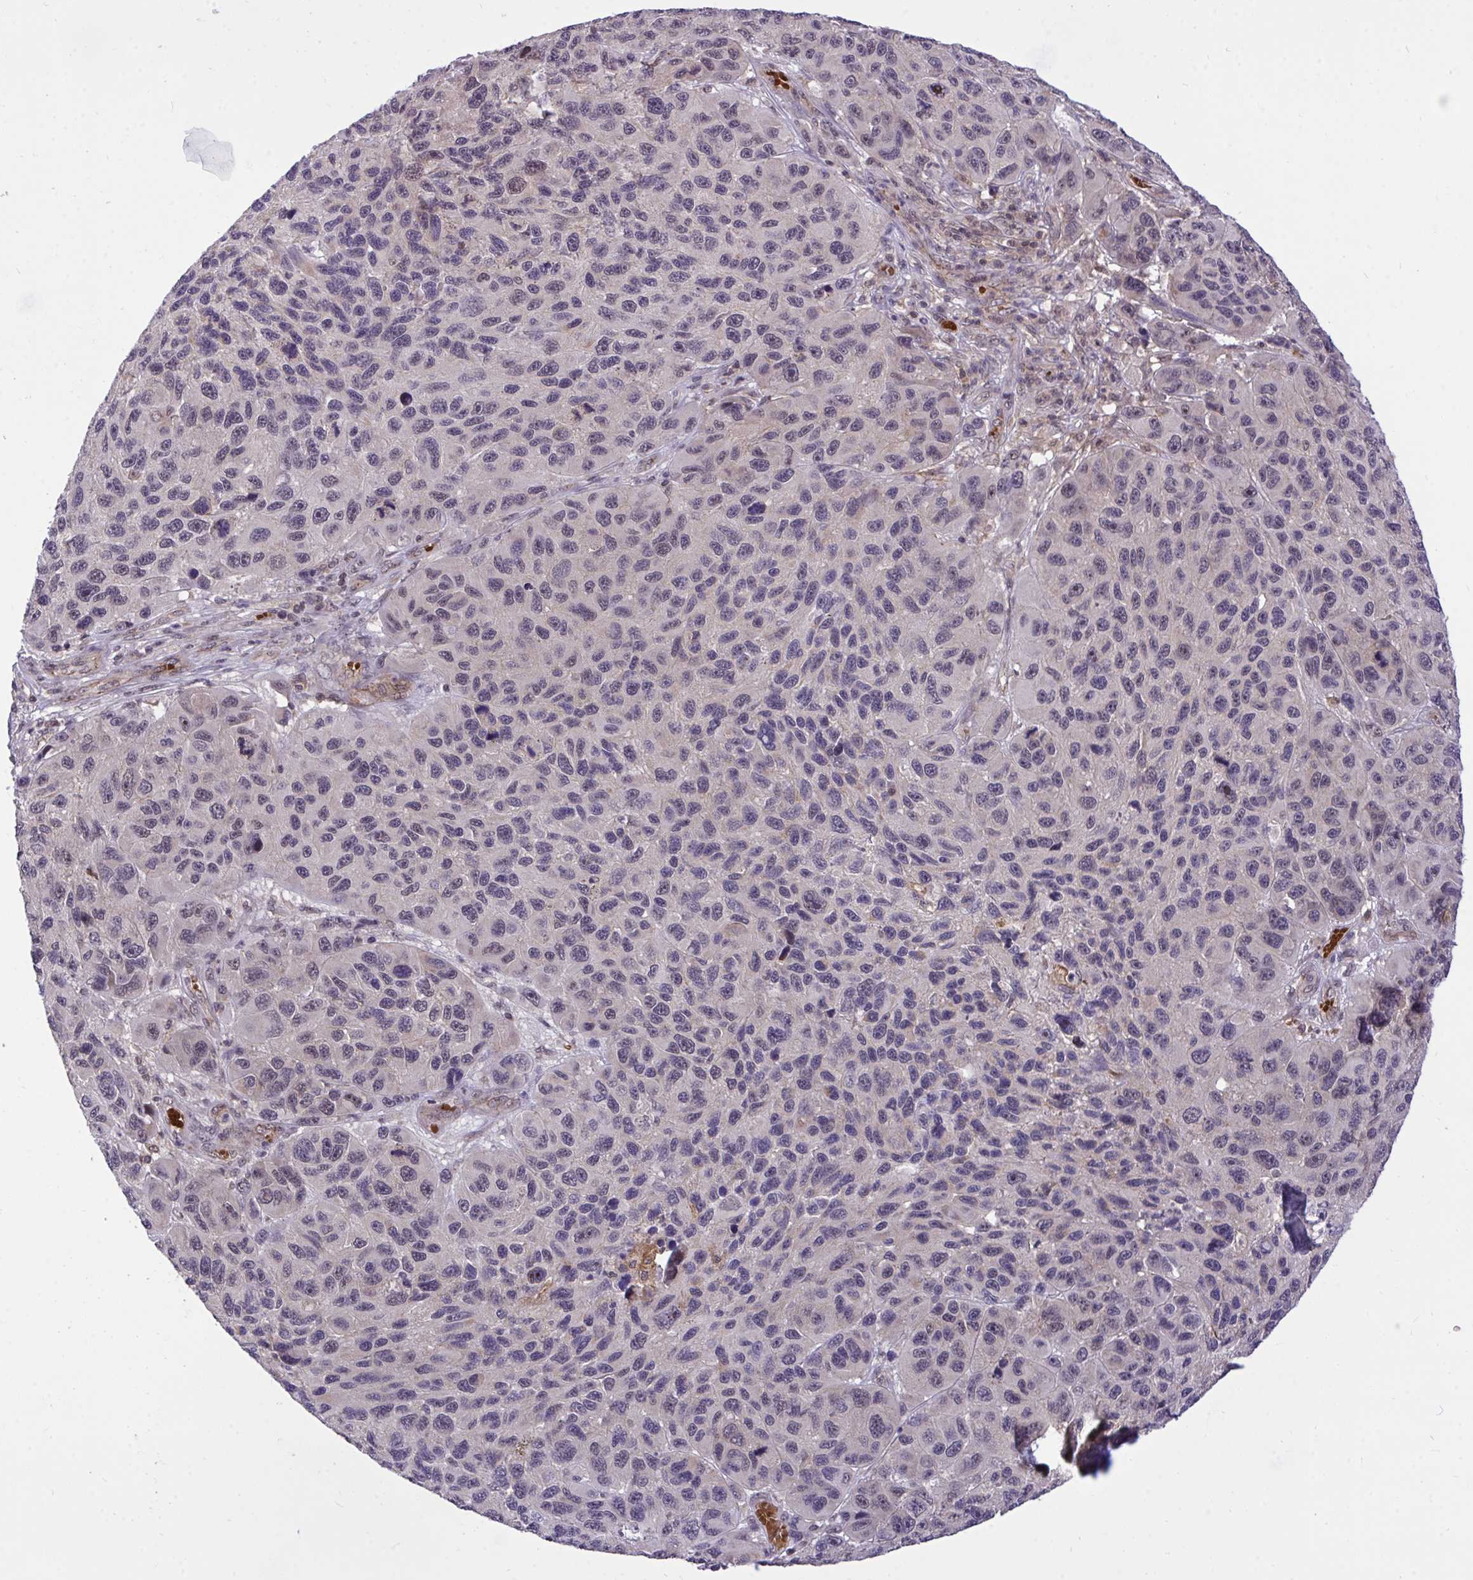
{"staining": {"intensity": "negative", "quantity": "none", "location": "none"}, "tissue": "melanoma", "cell_type": "Tumor cells", "image_type": "cancer", "snomed": [{"axis": "morphology", "description": "Malignant melanoma, NOS"}, {"axis": "topography", "description": "Skin"}], "caption": "Tumor cells are negative for protein expression in human malignant melanoma.", "gene": "PPP1CA", "patient": {"sex": "male", "age": 53}}